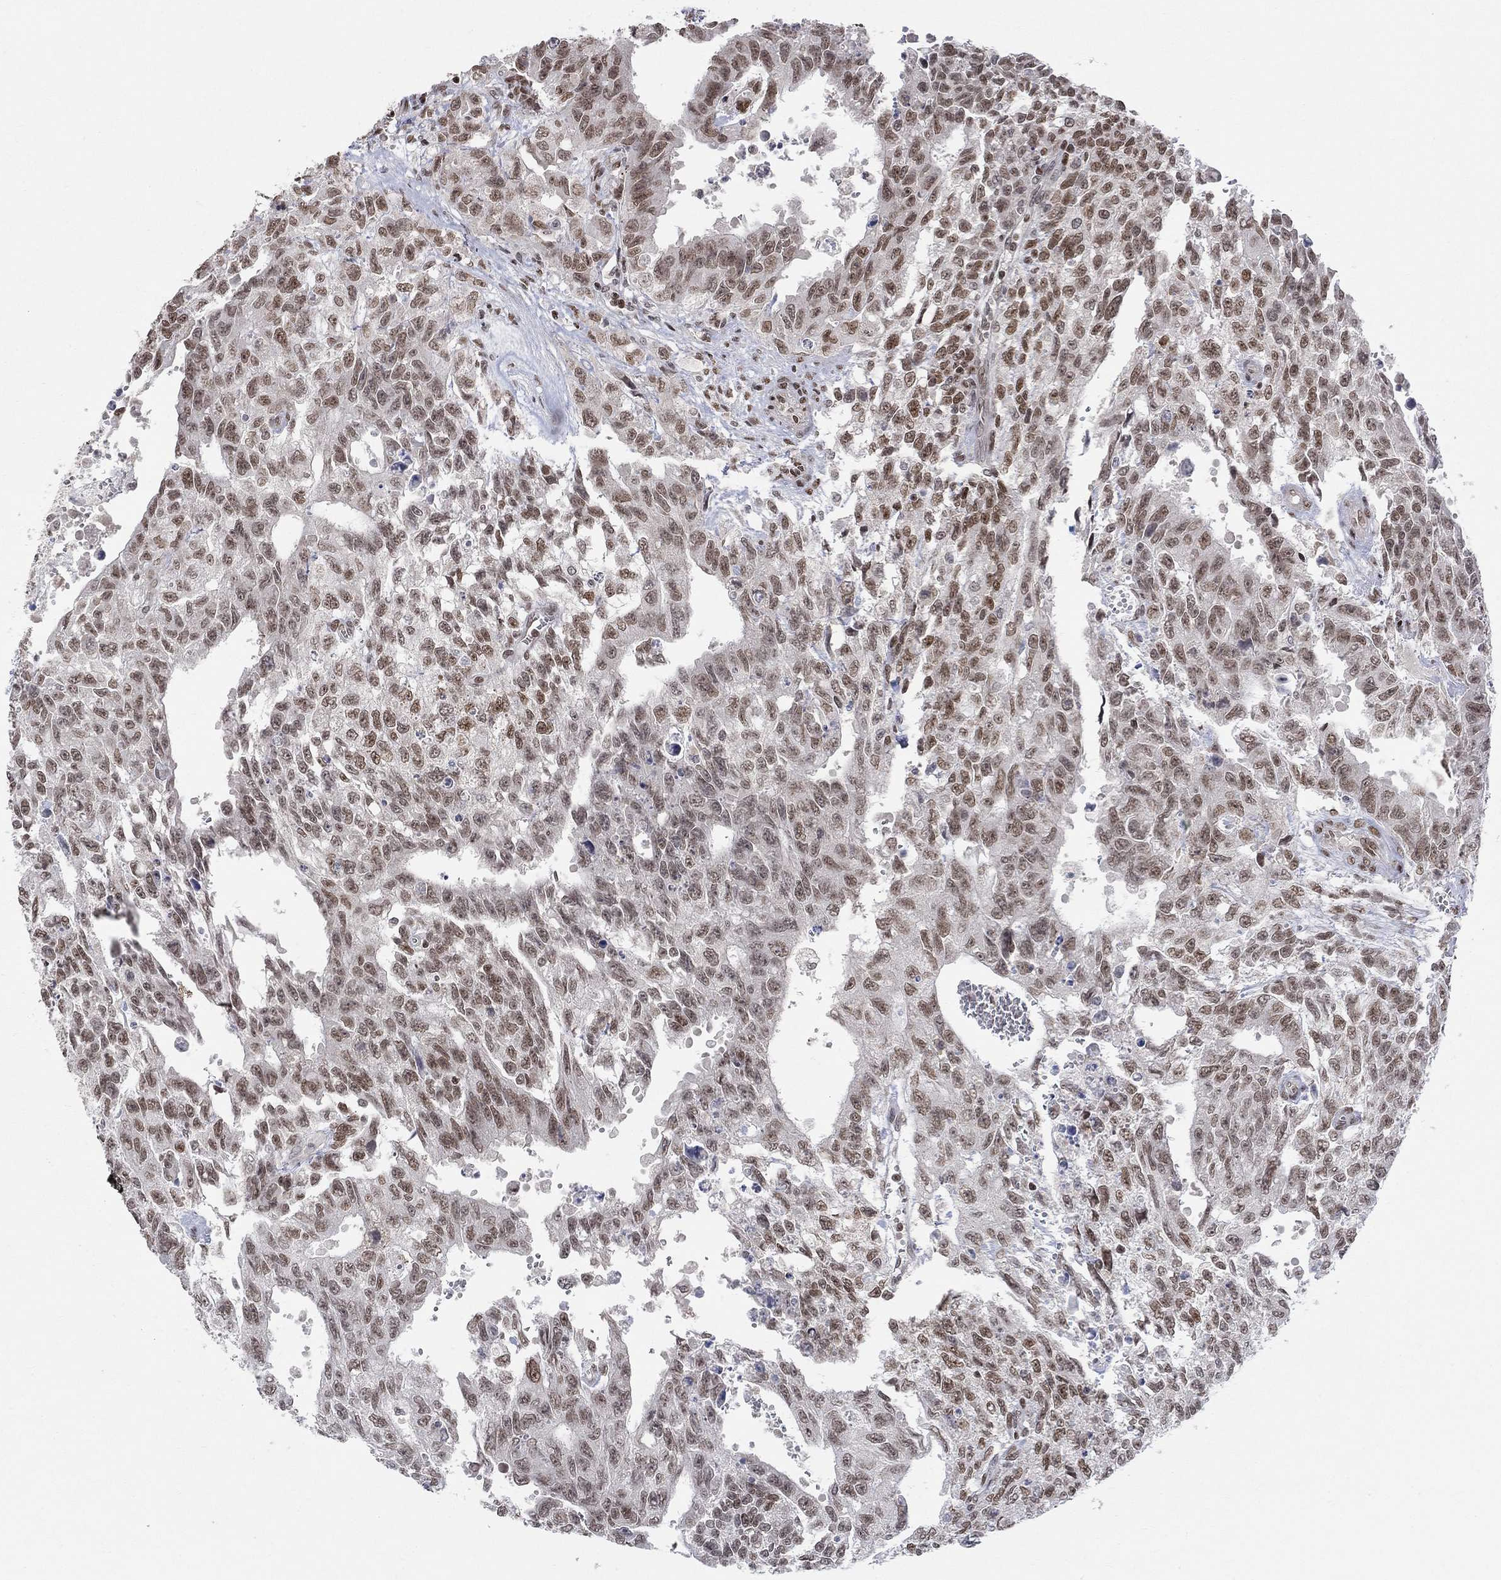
{"staining": {"intensity": "moderate", "quantity": "25%-75%", "location": "nuclear"}, "tissue": "testis cancer", "cell_type": "Tumor cells", "image_type": "cancer", "snomed": [{"axis": "morphology", "description": "Carcinoma, Embryonal, NOS"}, {"axis": "topography", "description": "Testis"}], "caption": "Immunohistochemical staining of human embryonal carcinoma (testis) displays medium levels of moderate nuclear protein staining in approximately 25%-75% of tumor cells.", "gene": "KLF12", "patient": {"sex": "male", "age": 24}}